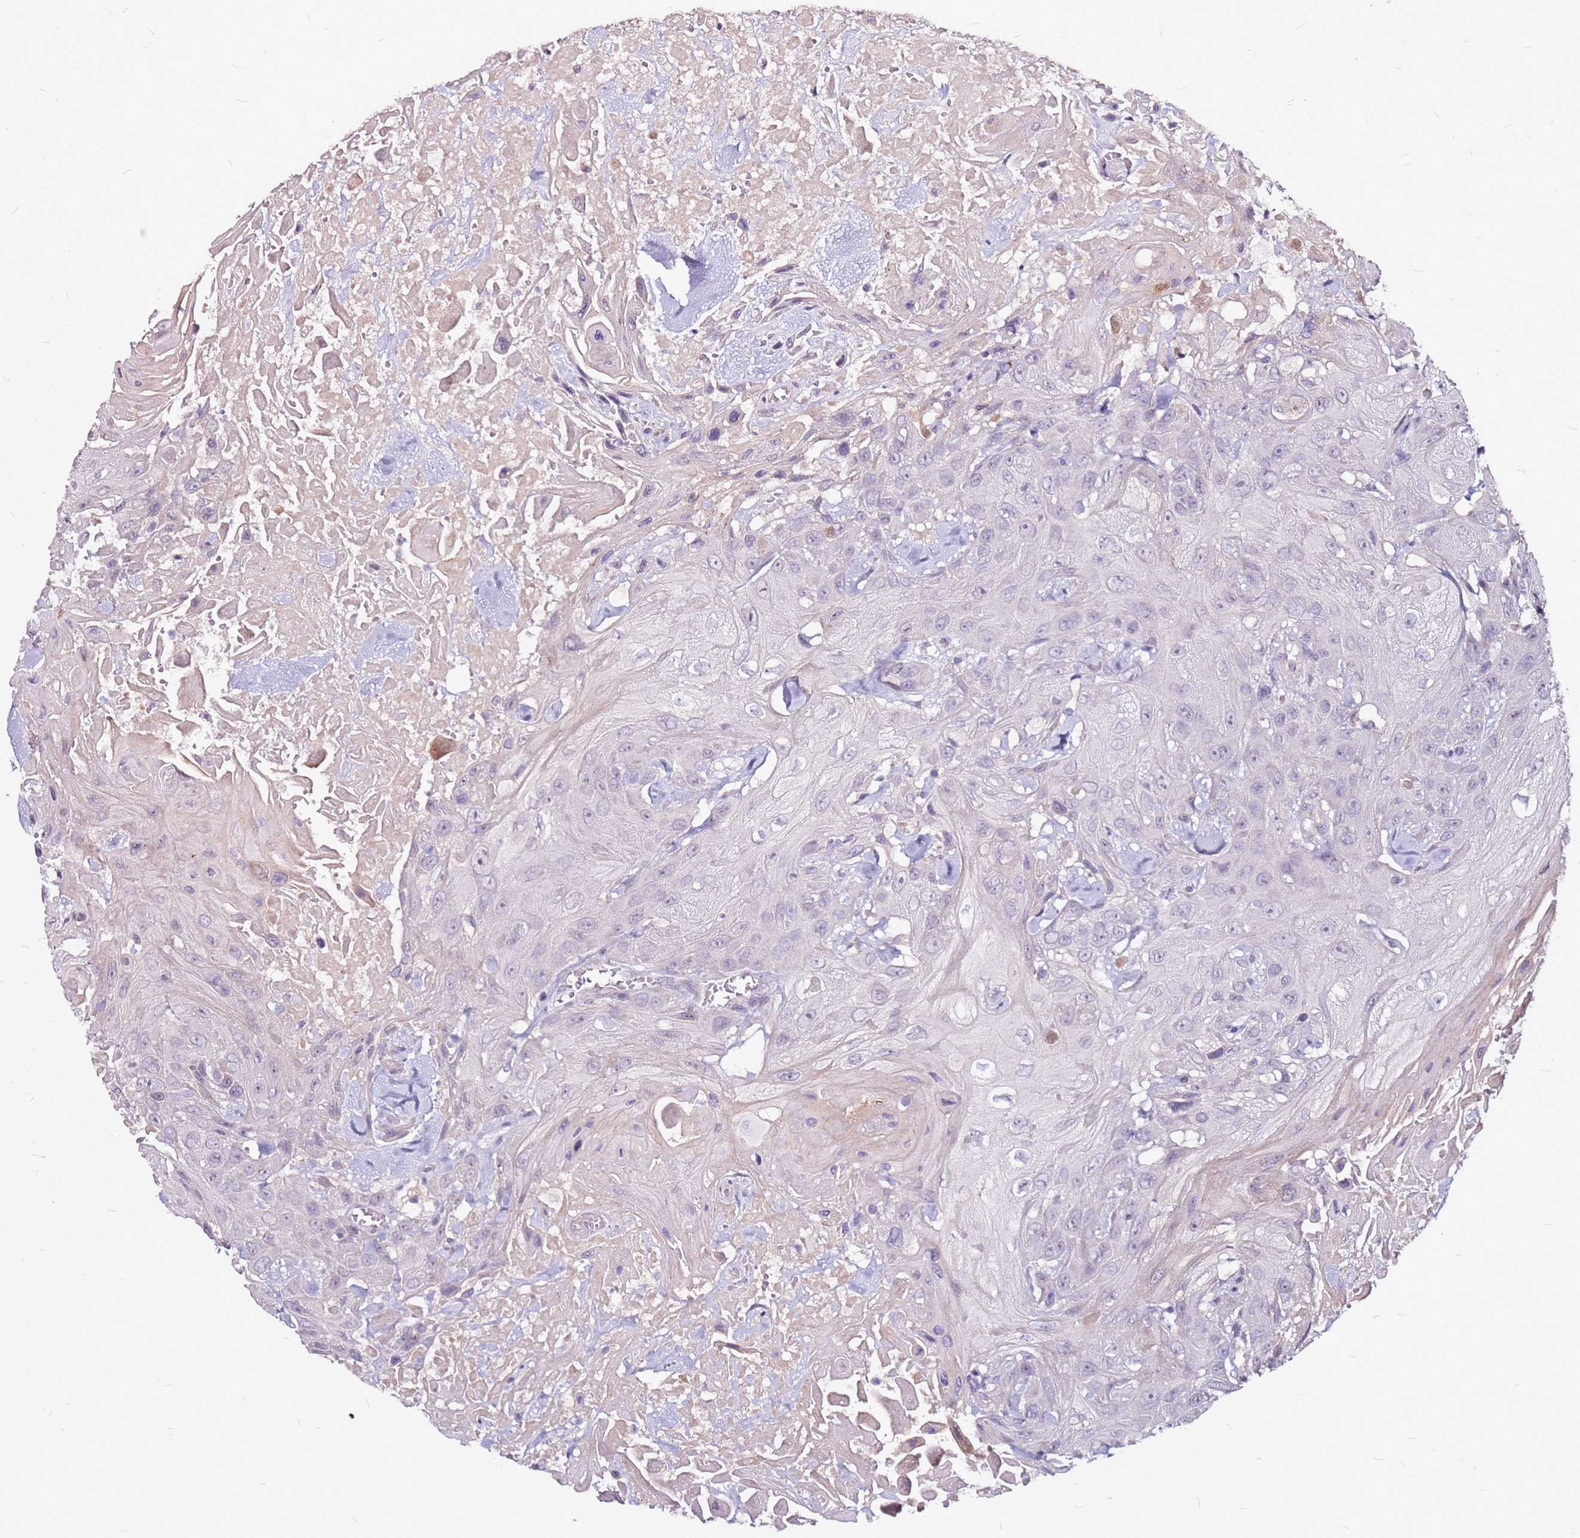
{"staining": {"intensity": "negative", "quantity": "none", "location": "none"}, "tissue": "head and neck cancer", "cell_type": "Tumor cells", "image_type": "cancer", "snomed": [{"axis": "morphology", "description": "Squamous cell carcinoma, NOS"}, {"axis": "topography", "description": "Head-Neck"}], "caption": "Immunohistochemistry (IHC) photomicrograph of head and neck cancer stained for a protein (brown), which demonstrates no positivity in tumor cells.", "gene": "DCDC2C", "patient": {"sex": "male", "age": 81}}